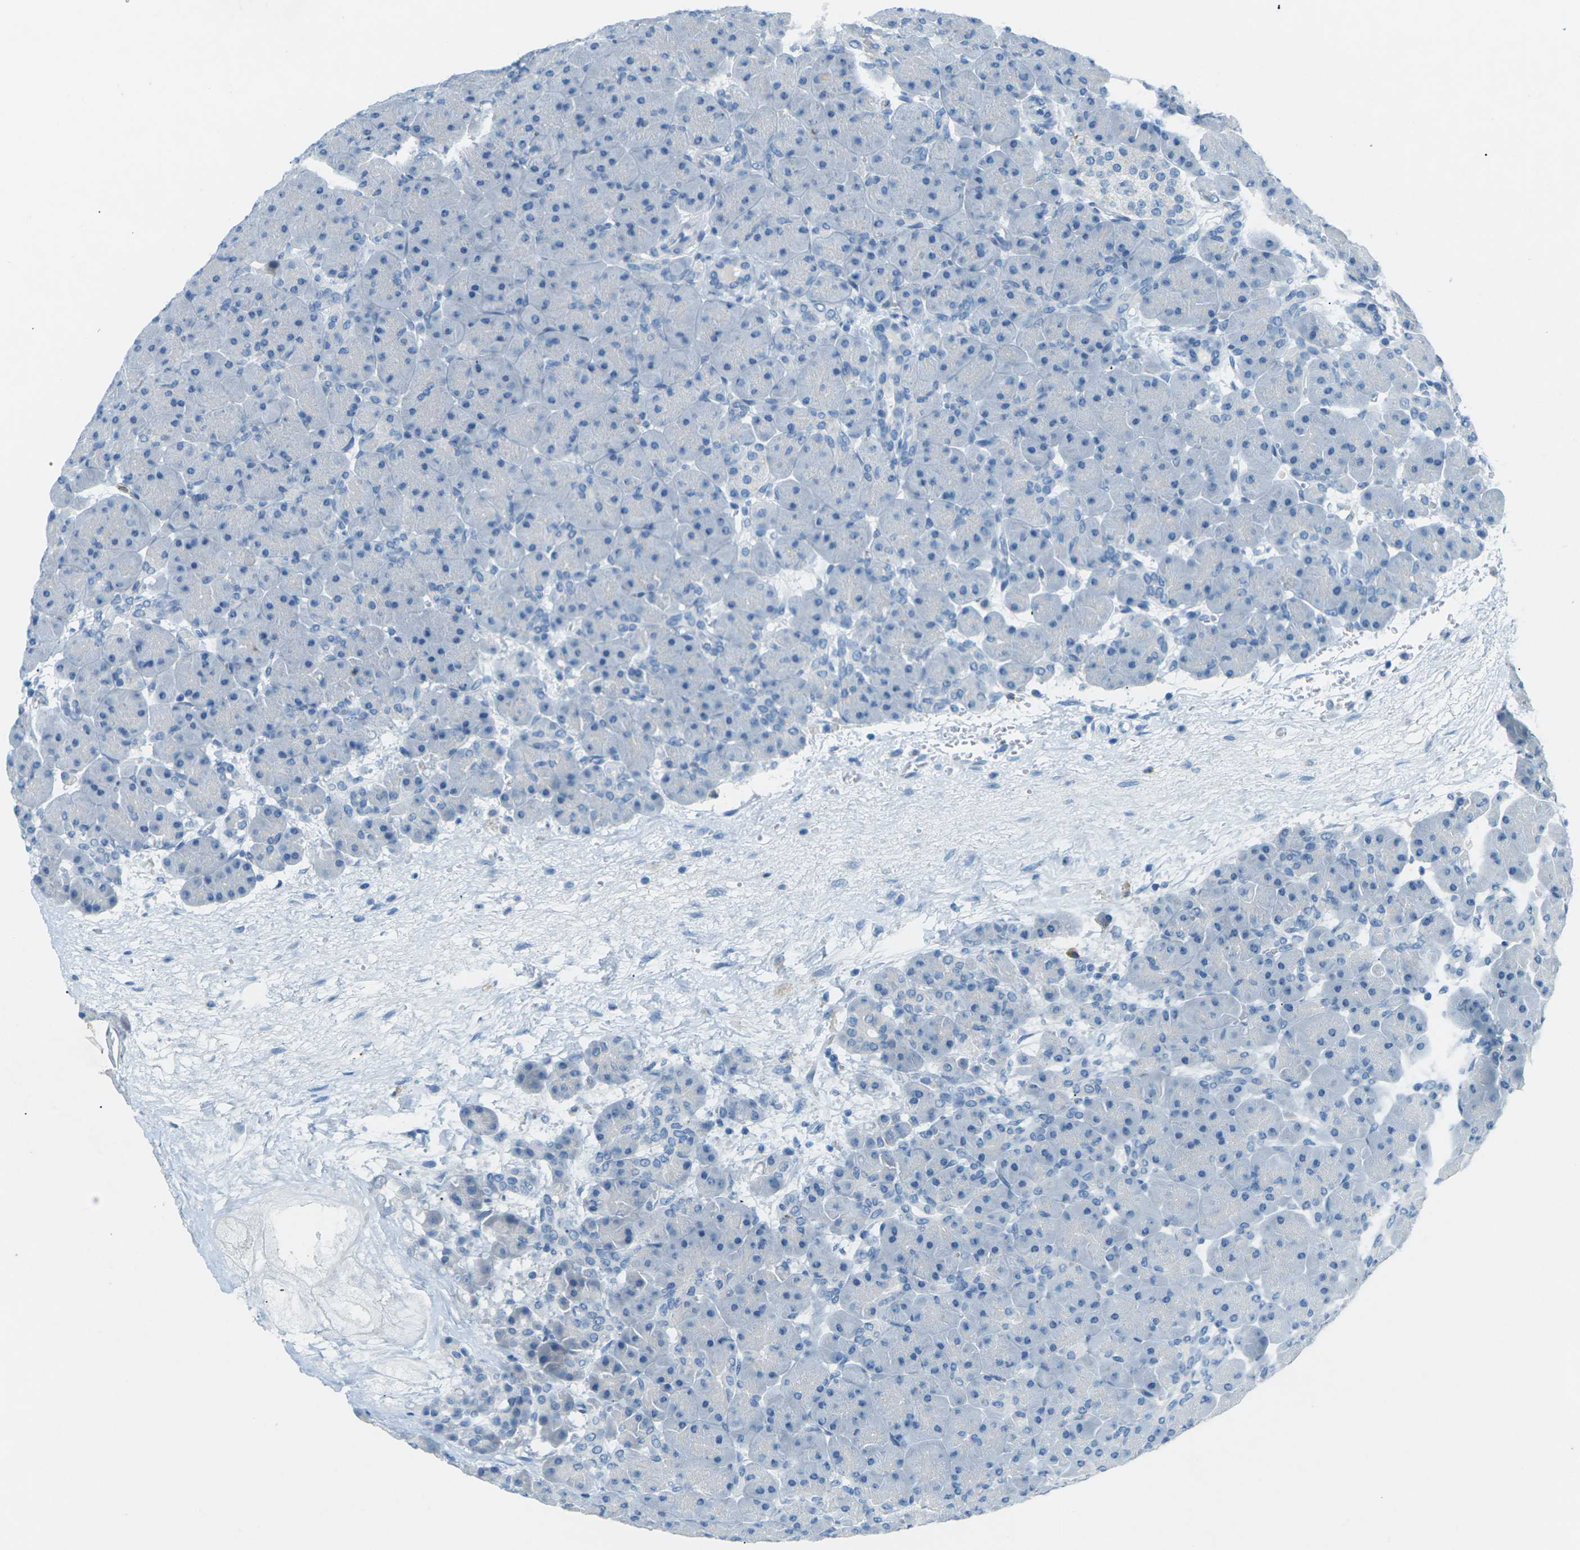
{"staining": {"intensity": "negative", "quantity": "none", "location": "none"}, "tissue": "pancreas", "cell_type": "Exocrine glandular cells", "image_type": "normal", "snomed": [{"axis": "morphology", "description": "Normal tissue, NOS"}, {"axis": "topography", "description": "Pancreas"}], "caption": "An immunohistochemistry micrograph of unremarkable pancreas is shown. There is no staining in exocrine glandular cells of pancreas.", "gene": "CDH16", "patient": {"sex": "male", "age": 66}}